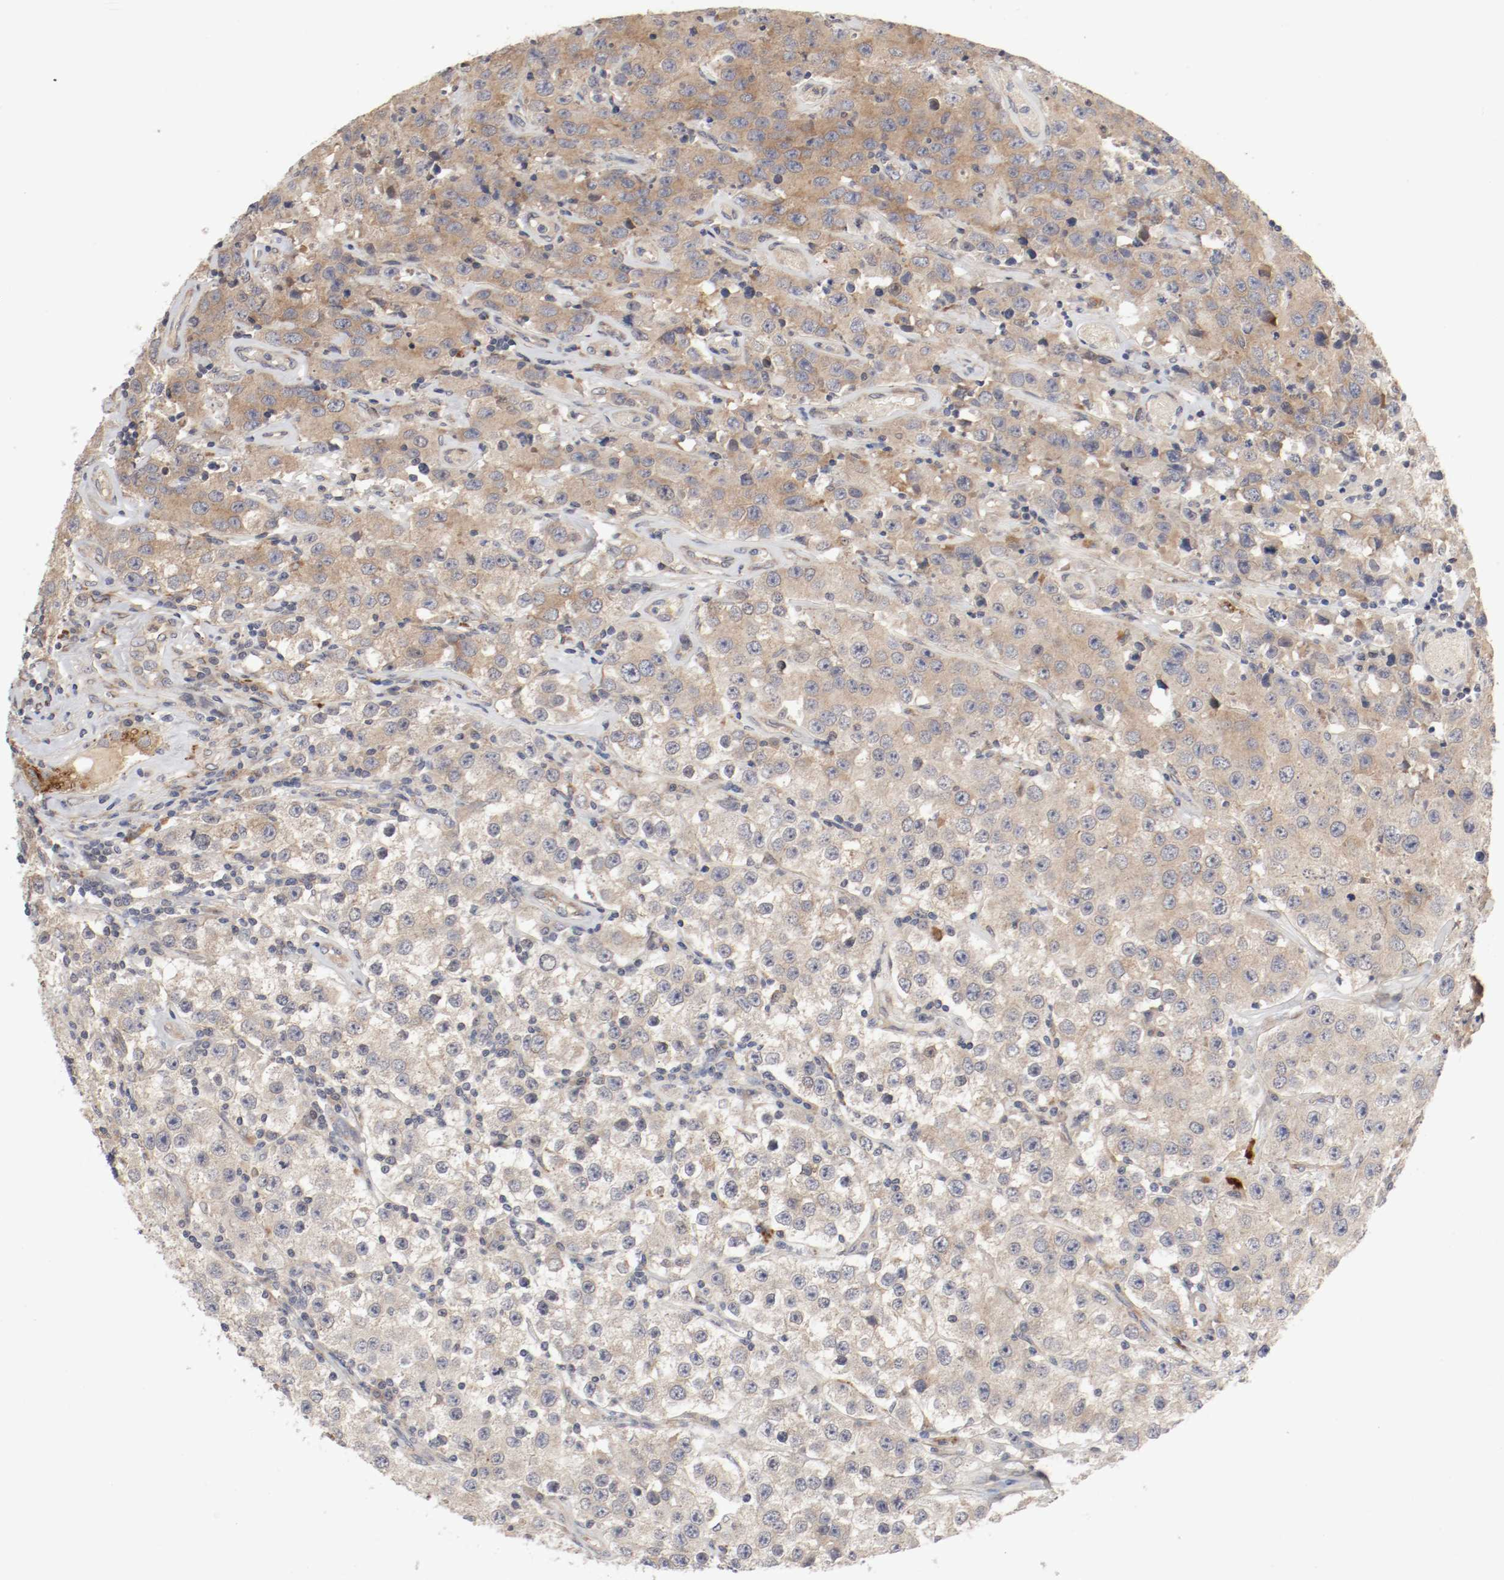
{"staining": {"intensity": "moderate", "quantity": ">75%", "location": "cytoplasmic/membranous"}, "tissue": "testis cancer", "cell_type": "Tumor cells", "image_type": "cancer", "snomed": [{"axis": "morphology", "description": "Seminoma, NOS"}, {"axis": "topography", "description": "Testis"}], "caption": "Immunohistochemistry image of testis seminoma stained for a protein (brown), which shows medium levels of moderate cytoplasmic/membranous expression in approximately >75% of tumor cells.", "gene": "REN", "patient": {"sex": "male", "age": 52}}